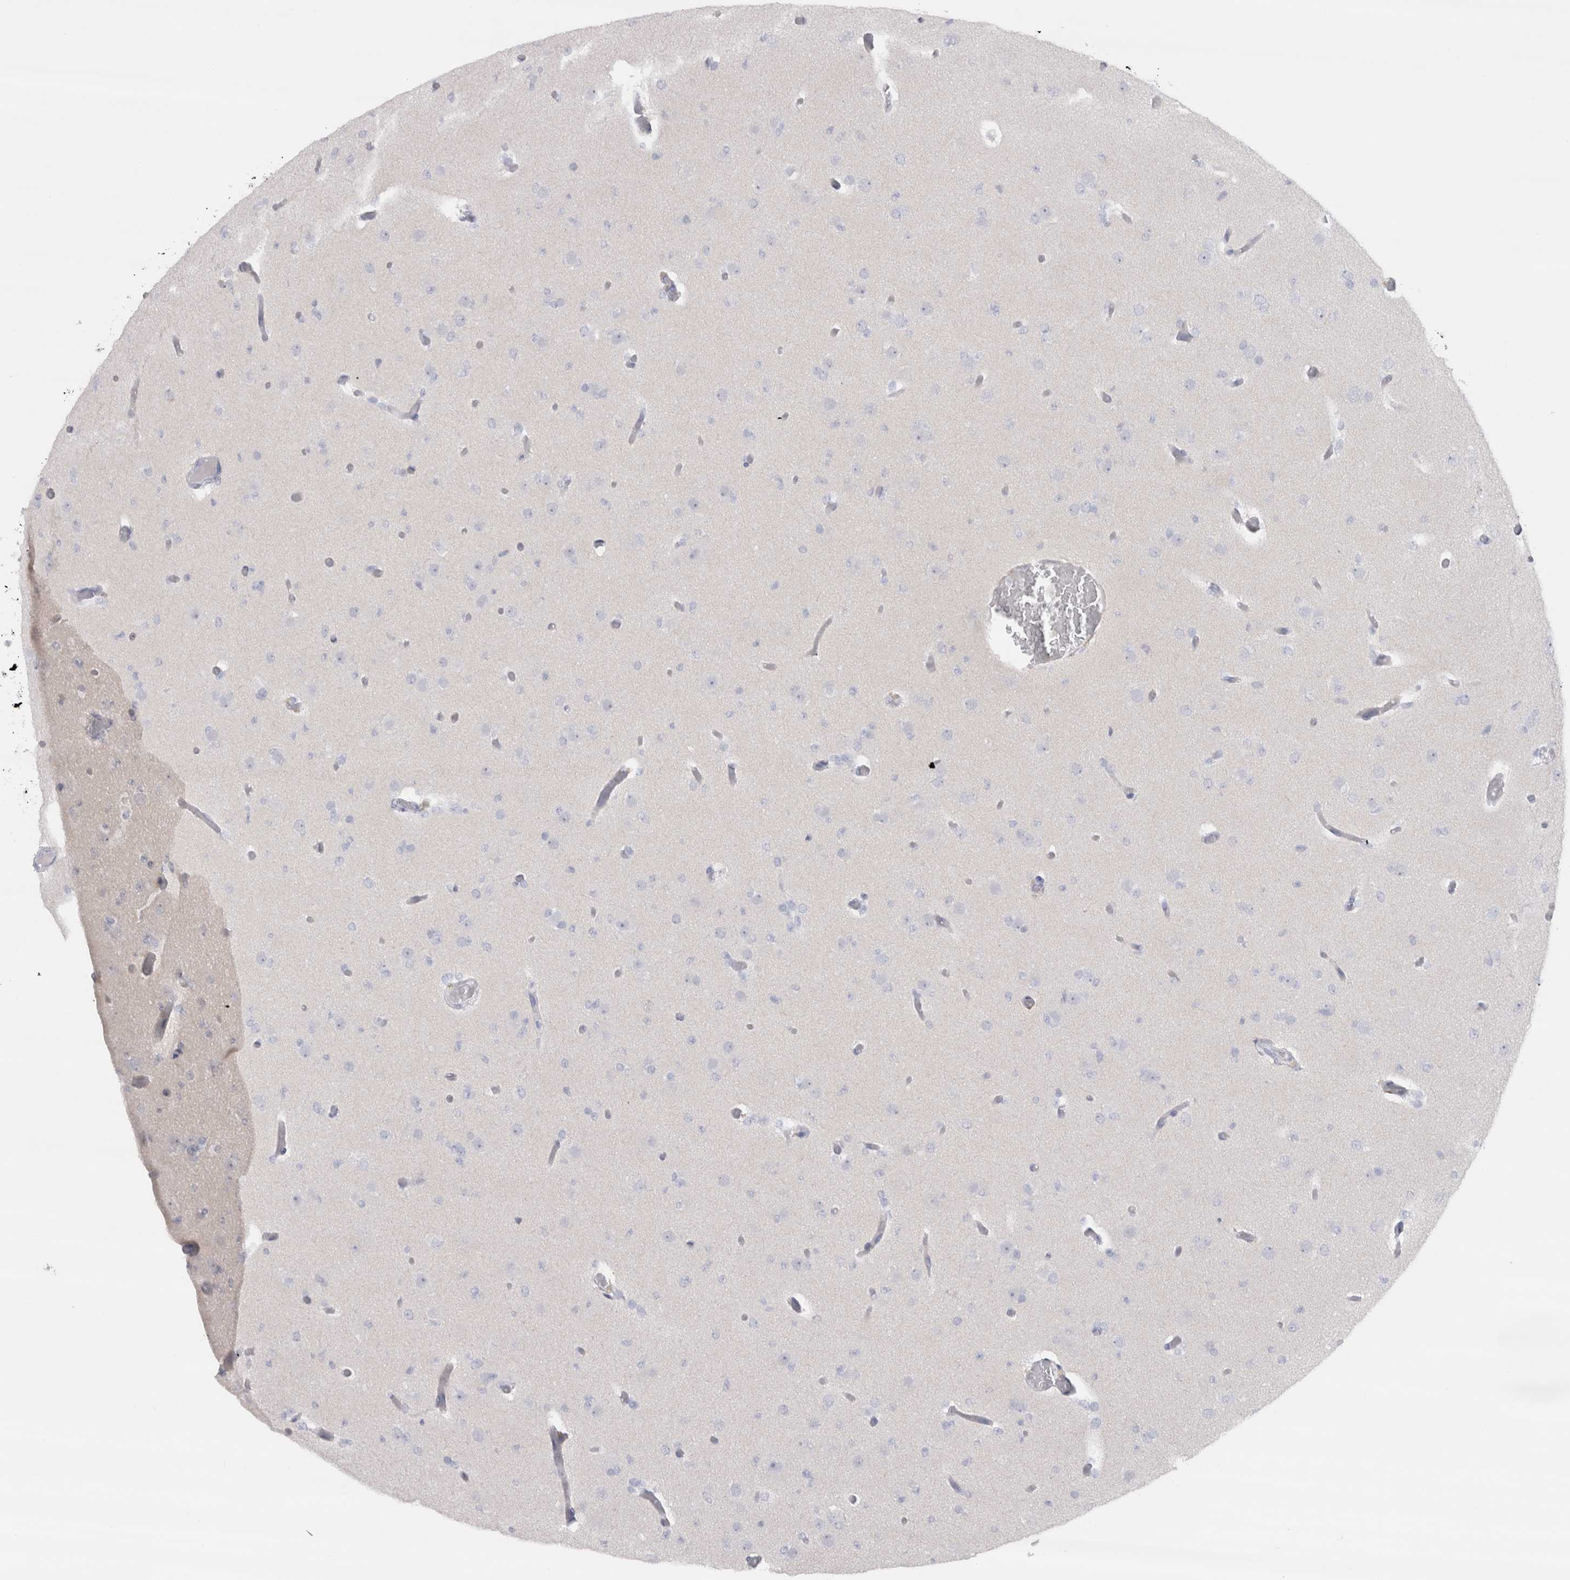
{"staining": {"intensity": "negative", "quantity": "none", "location": "none"}, "tissue": "glioma", "cell_type": "Tumor cells", "image_type": "cancer", "snomed": [{"axis": "morphology", "description": "Glioma, malignant, Low grade"}, {"axis": "topography", "description": "Brain"}], "caption": "Immunohistochemistry (IHC) histopathology image of neoplastic tissue: human glioma stained with DAB demonstrates no significant protein expression in tumor cells.", "gene": "CDH17", "patient": {"sex": "female", "age": 22}}